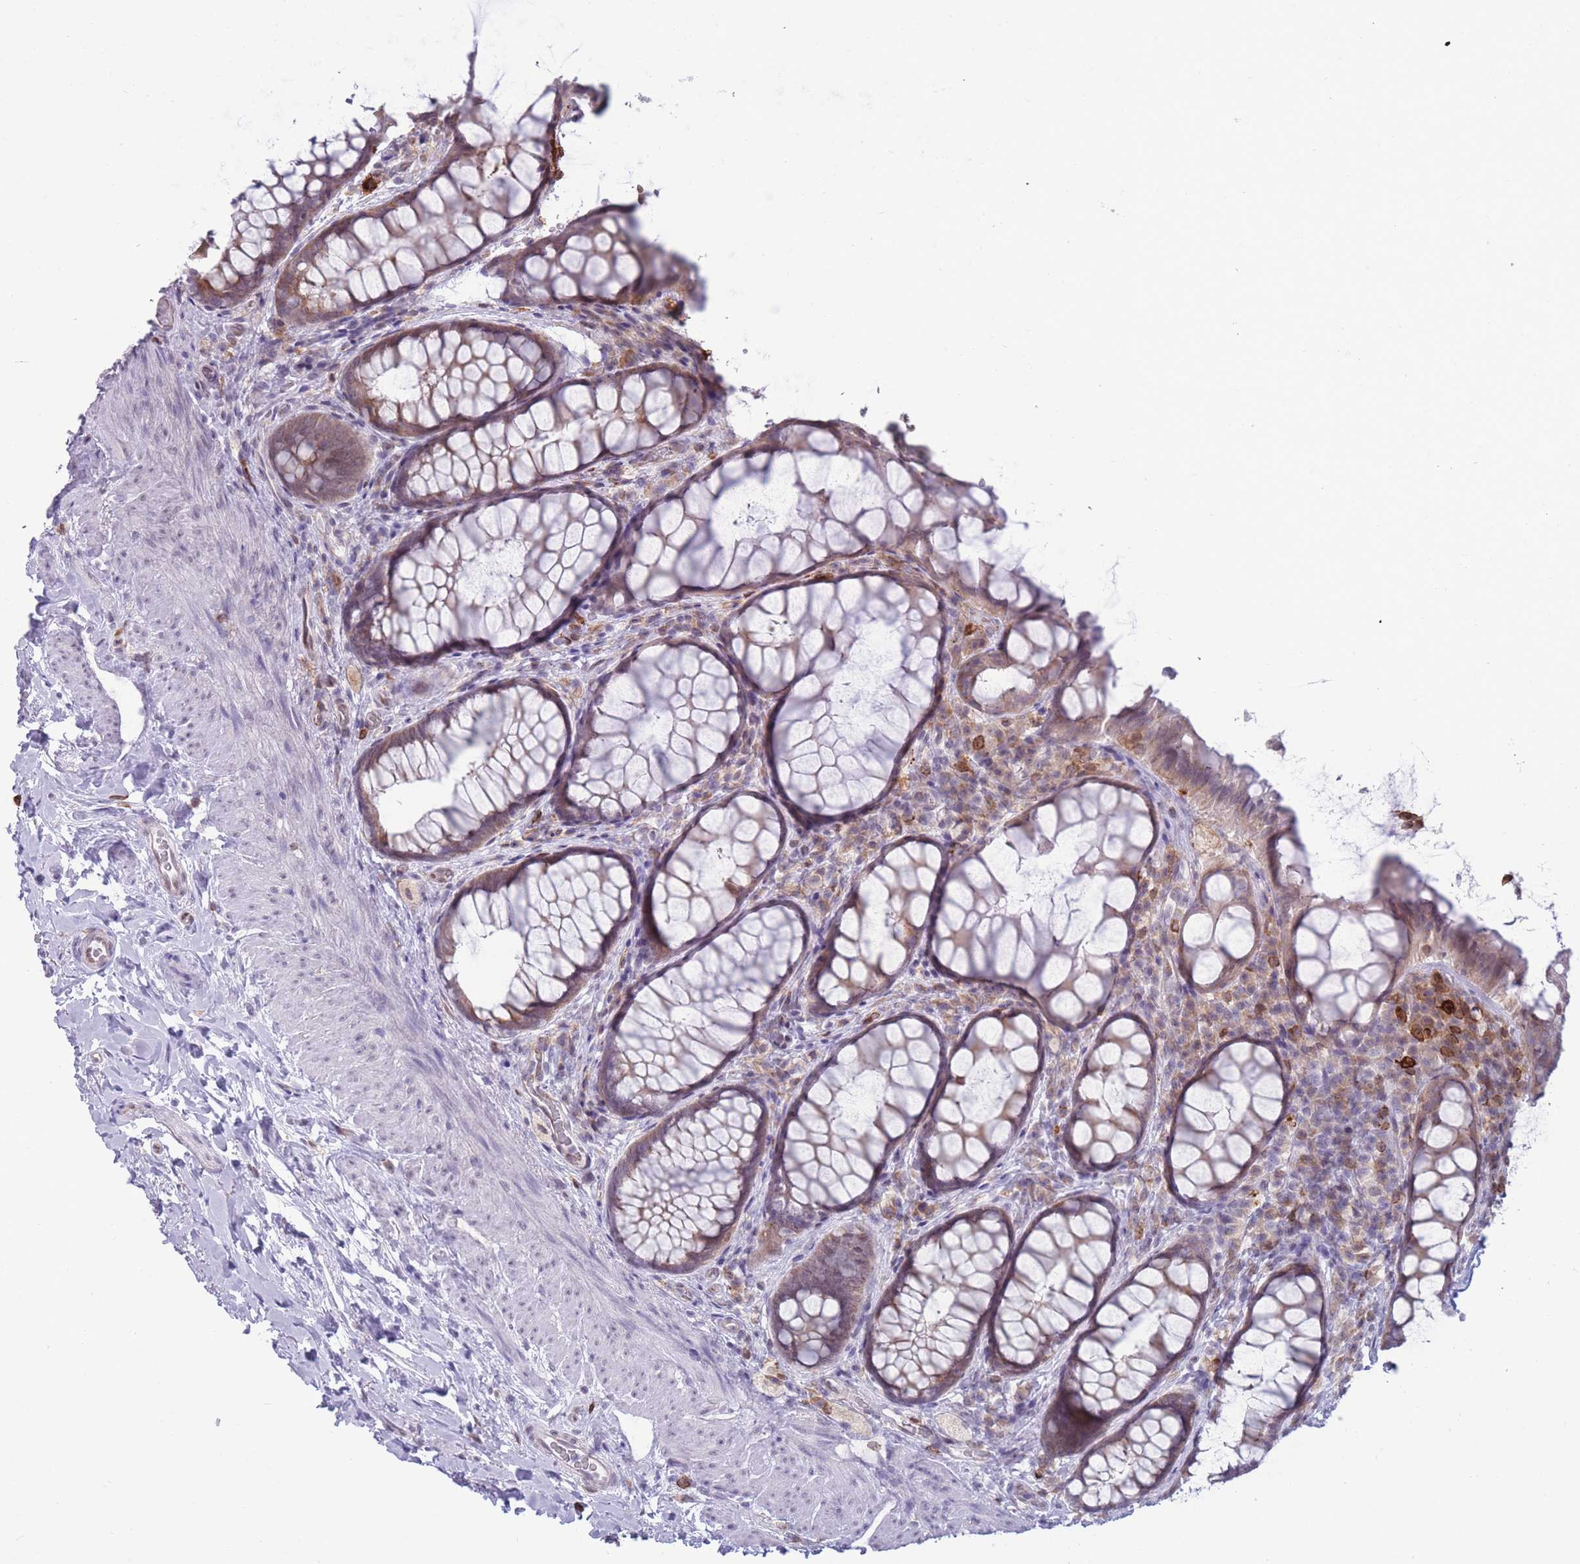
{"staining": {"intensity": "moderate", "quantity": "25%-75%", "location": "cytoplasmic/membranous"}, "tissue": "rectum", "cell_type": "Glandular cells", "image_type": "normal", "snomed": [{"axis": "morphology", "description": "Normal tissue, NOS"}, {"axis": "topography", "description": "Rectum"}, {"axis": "topography", "description": "Peripheral nerve tissue"}], "caption": "Moderate cytoplasmic/membranous protein expression is seen in approximately 25%-75% of glandular cells in rectum. The staining was performed using DAB, with brown indicating positive protein expression. Nuclei are stained blue with hematoxylin.", "gene": "TMEM121", "patient": {"sex": "female", "age": 69}}